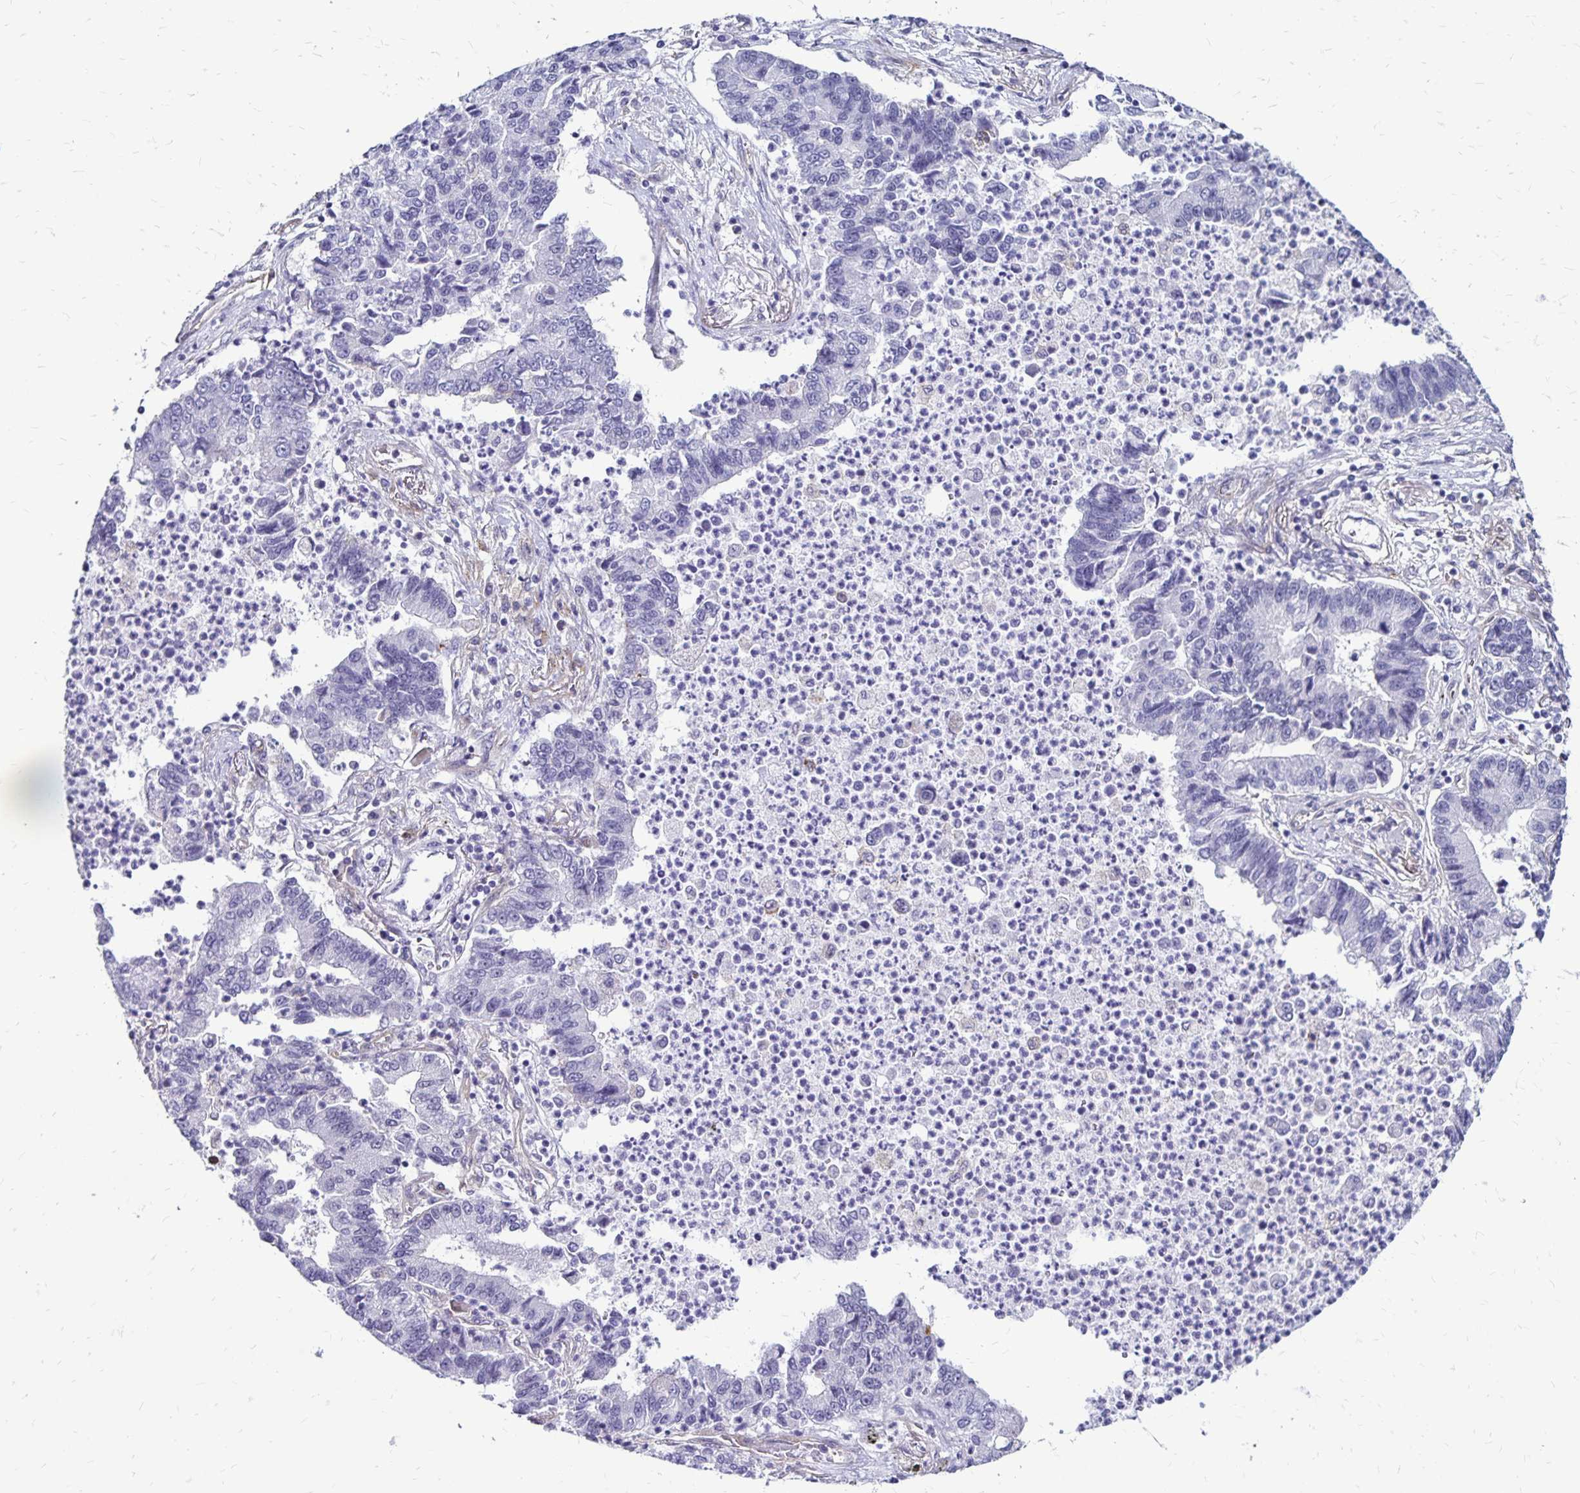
{"staining": {"intensity": "negative", "quantity": "none", "location": "none"}, "tissue": "lung cancer", "cell_type": "Tumor cells", "image_type": "cancer", "snomed": [{"axis": "morphology", "description": "Adenocarcinoma, NOS"}, {"axis": "topography", "description": "Lung"}], "caption": "Immunohistochemistry (IHC) histopathology image of human lung cancer (adenocarcinoma) stained for a protein (brown), which demonstrates no positivity in tumor cells. Nuclei are stained in blue.", "gene": "TNS3", "patient": {"sex": "female", "age": 57}}